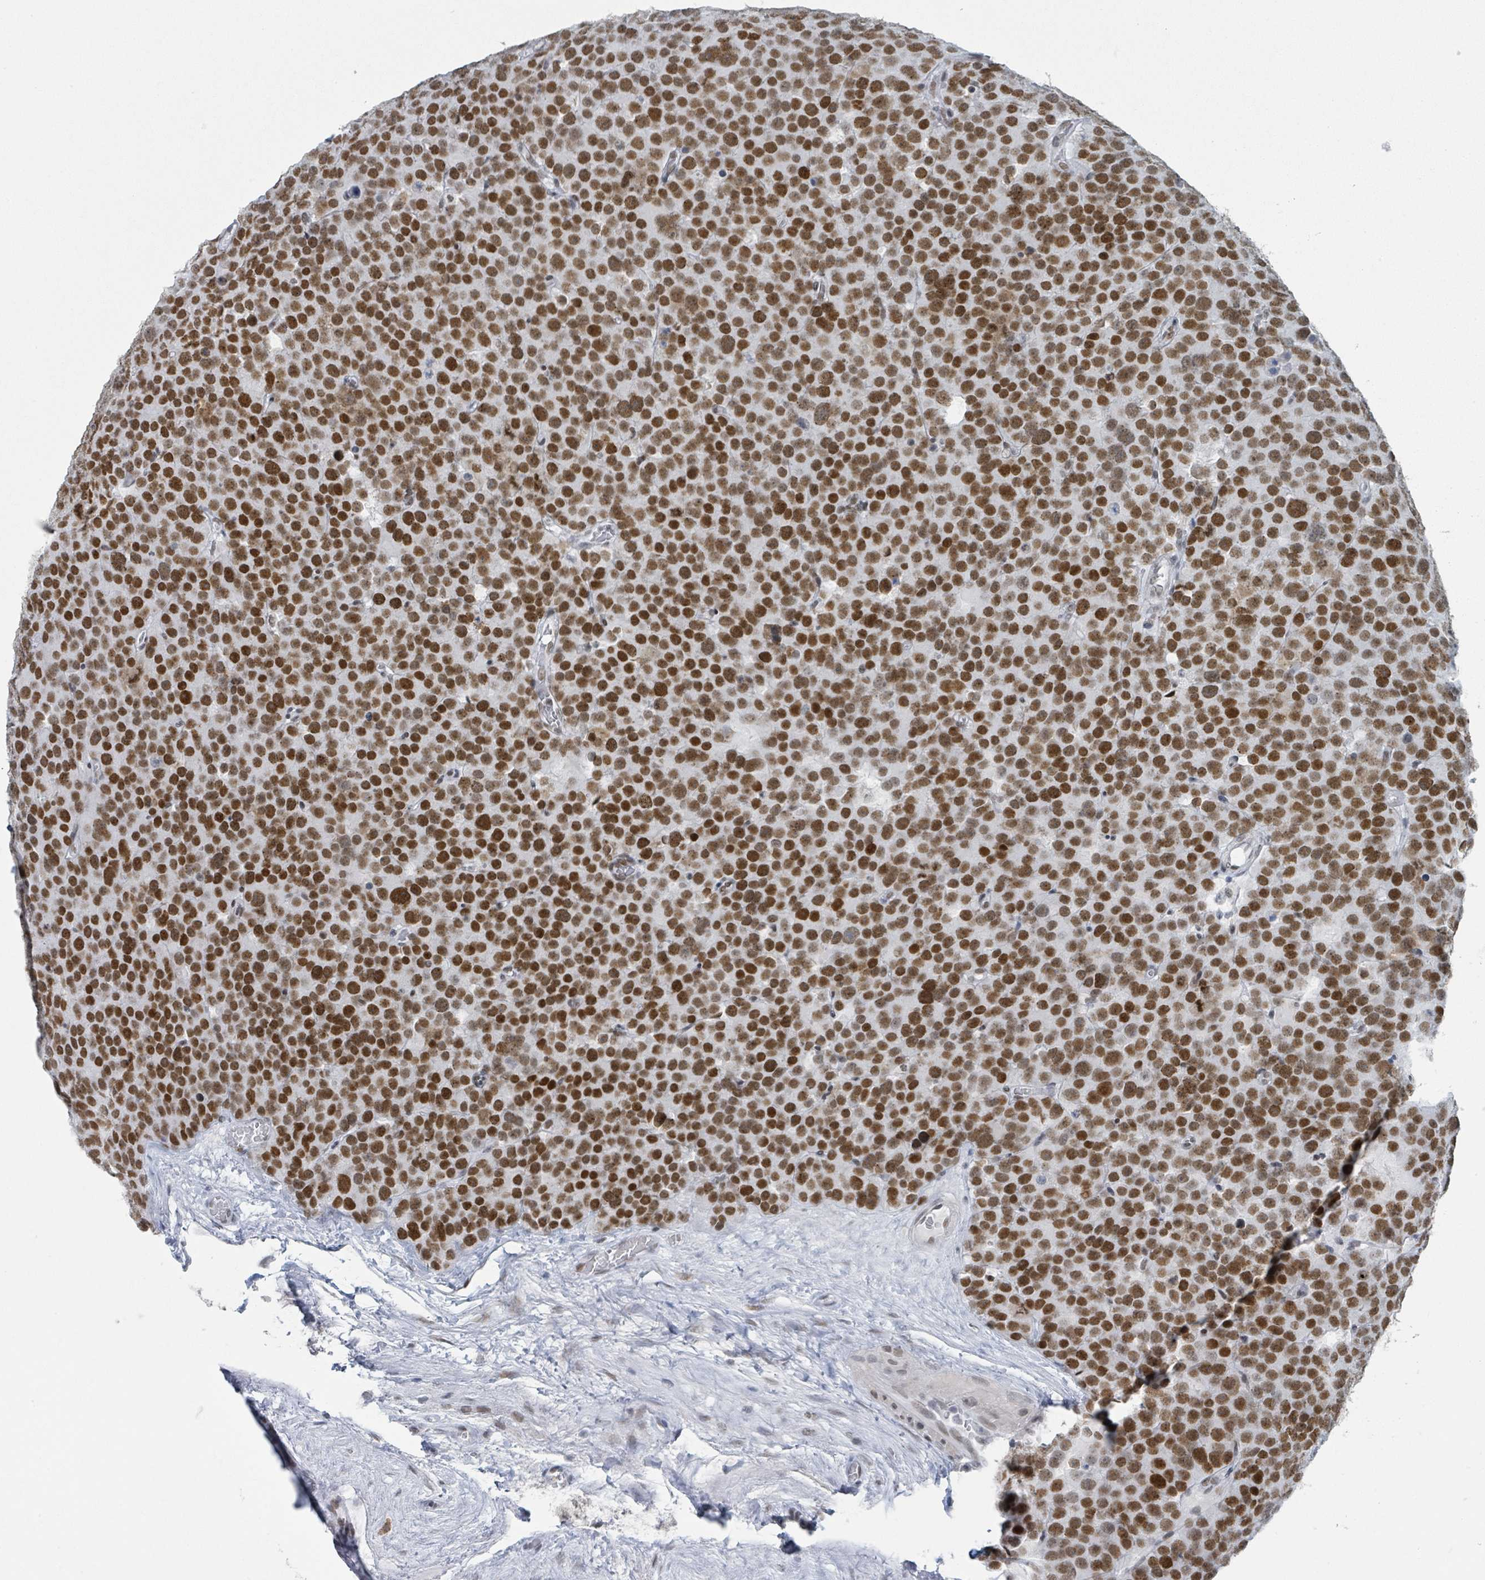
{"staining": {"intensity": "strong", "quantity": ">75%", "location": "nuclear"}, "tissue": "testis cancer", "cell_type": "Tumor cells", "image_type": "cancer", "snomed": [{"axis": "morphology", "description": "Seminoma, NOS"}, {"axis": "topography", "description": "Testis"}], "caption": "This micrograph exhibits testis cancer (seminoma) stained with IHC to label a protein in brown. The nuclear of tumor cells show strong positivity for the protein. Nuclei are counter-stained blue.", "gene": "EHMT2", "patient": {"sex": "male", "age": 71}}